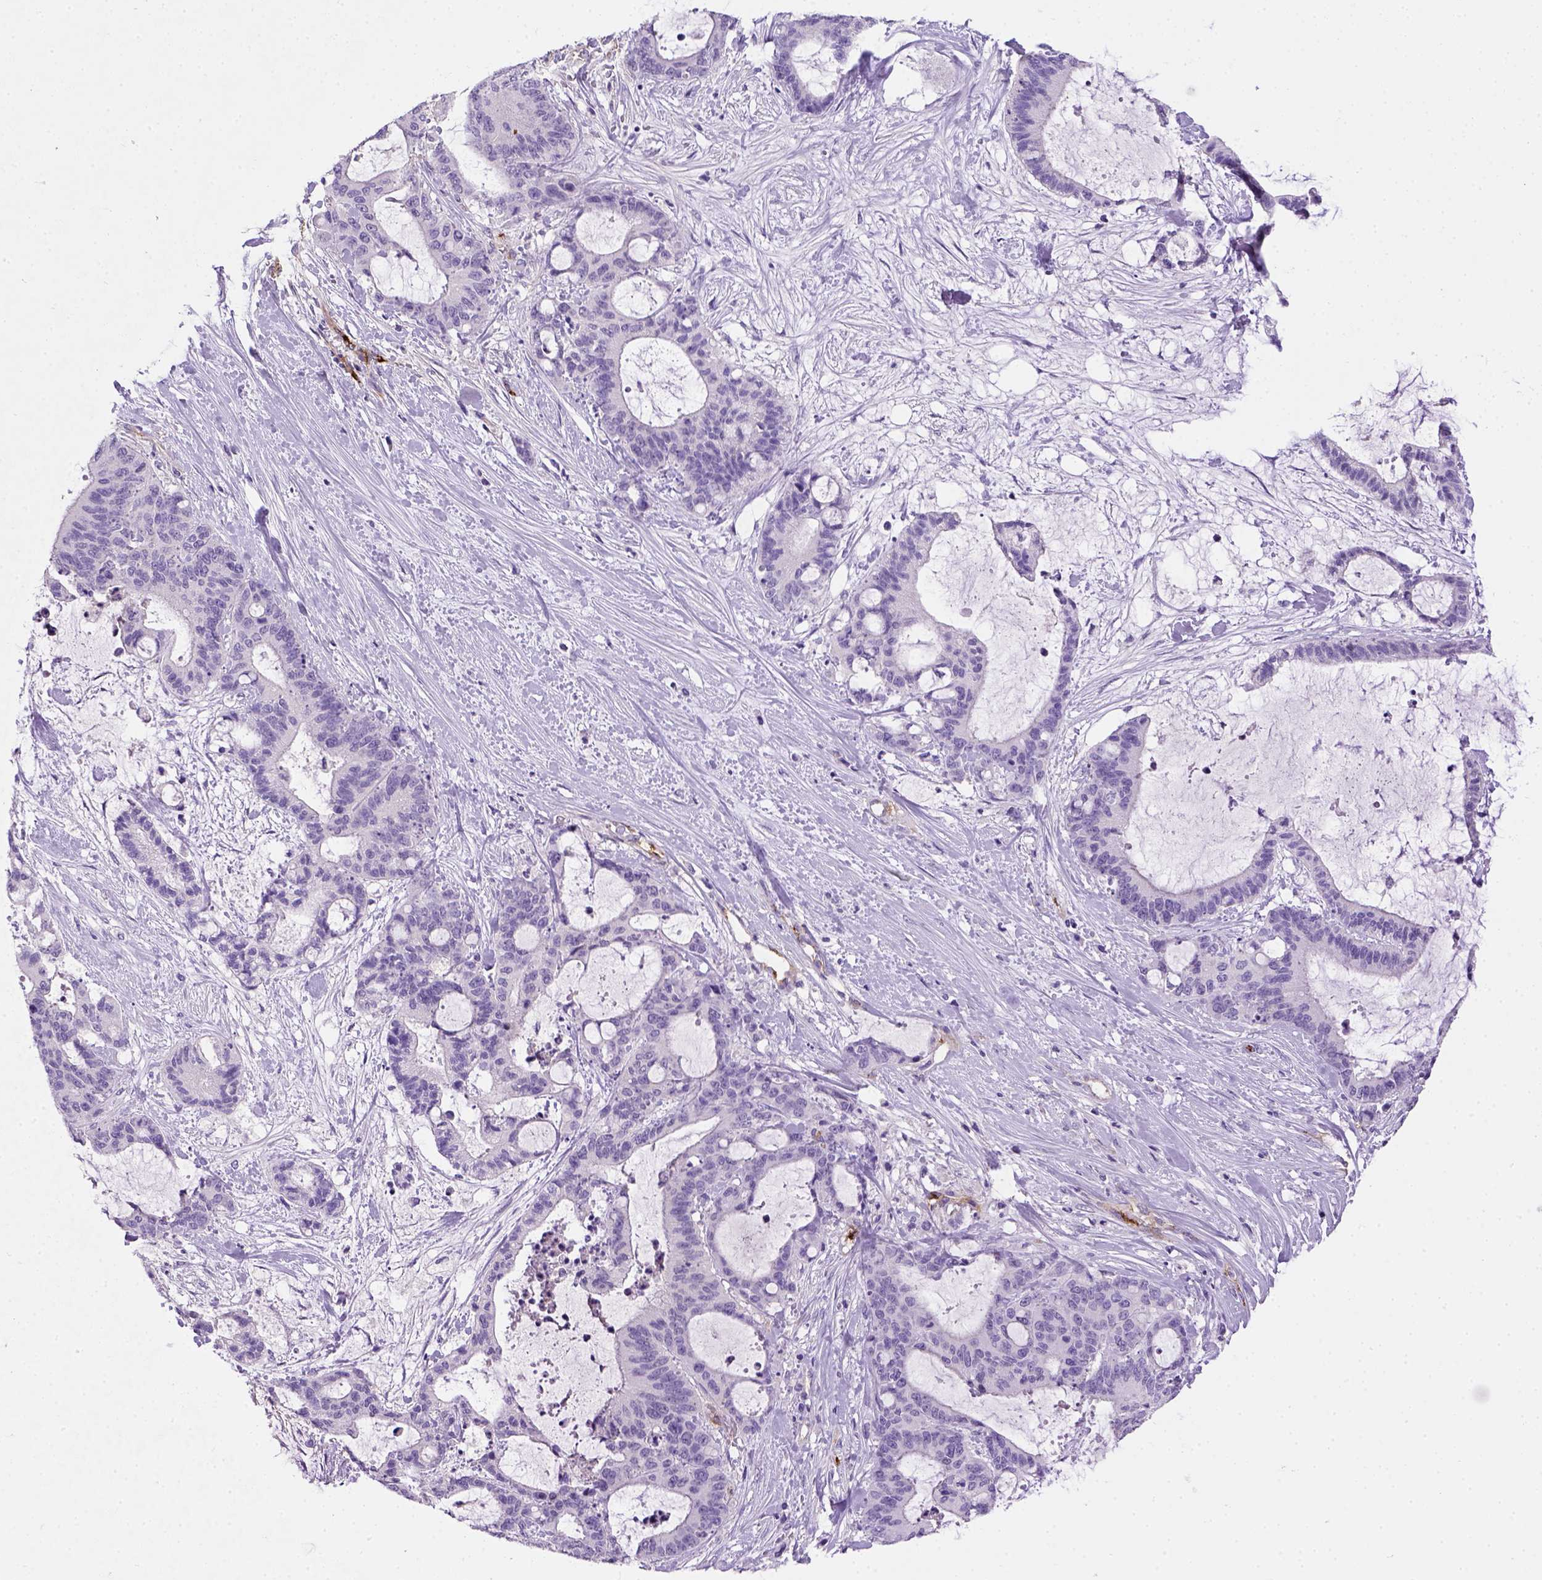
{"staining": {"intensity": "negative", "quantity": "none", "location": "none"}, "tissue": "liver cancer", "cell_type": "Tumor cells", "image_type": "cancer", "snomed": [{"axis": "morphology", "description": "Cholangiocarcinoma"}, {"axis": "topography", "description": "Liver"}], "caption": "DAB (3,3'-diaminobenzidine) immunohistochemical staining of liver cancer (cholangiocarcinoma) reveals no significant expression in tumor cells.", "gene": "VWF", "patient": {"sex": "female", "age": 73}}